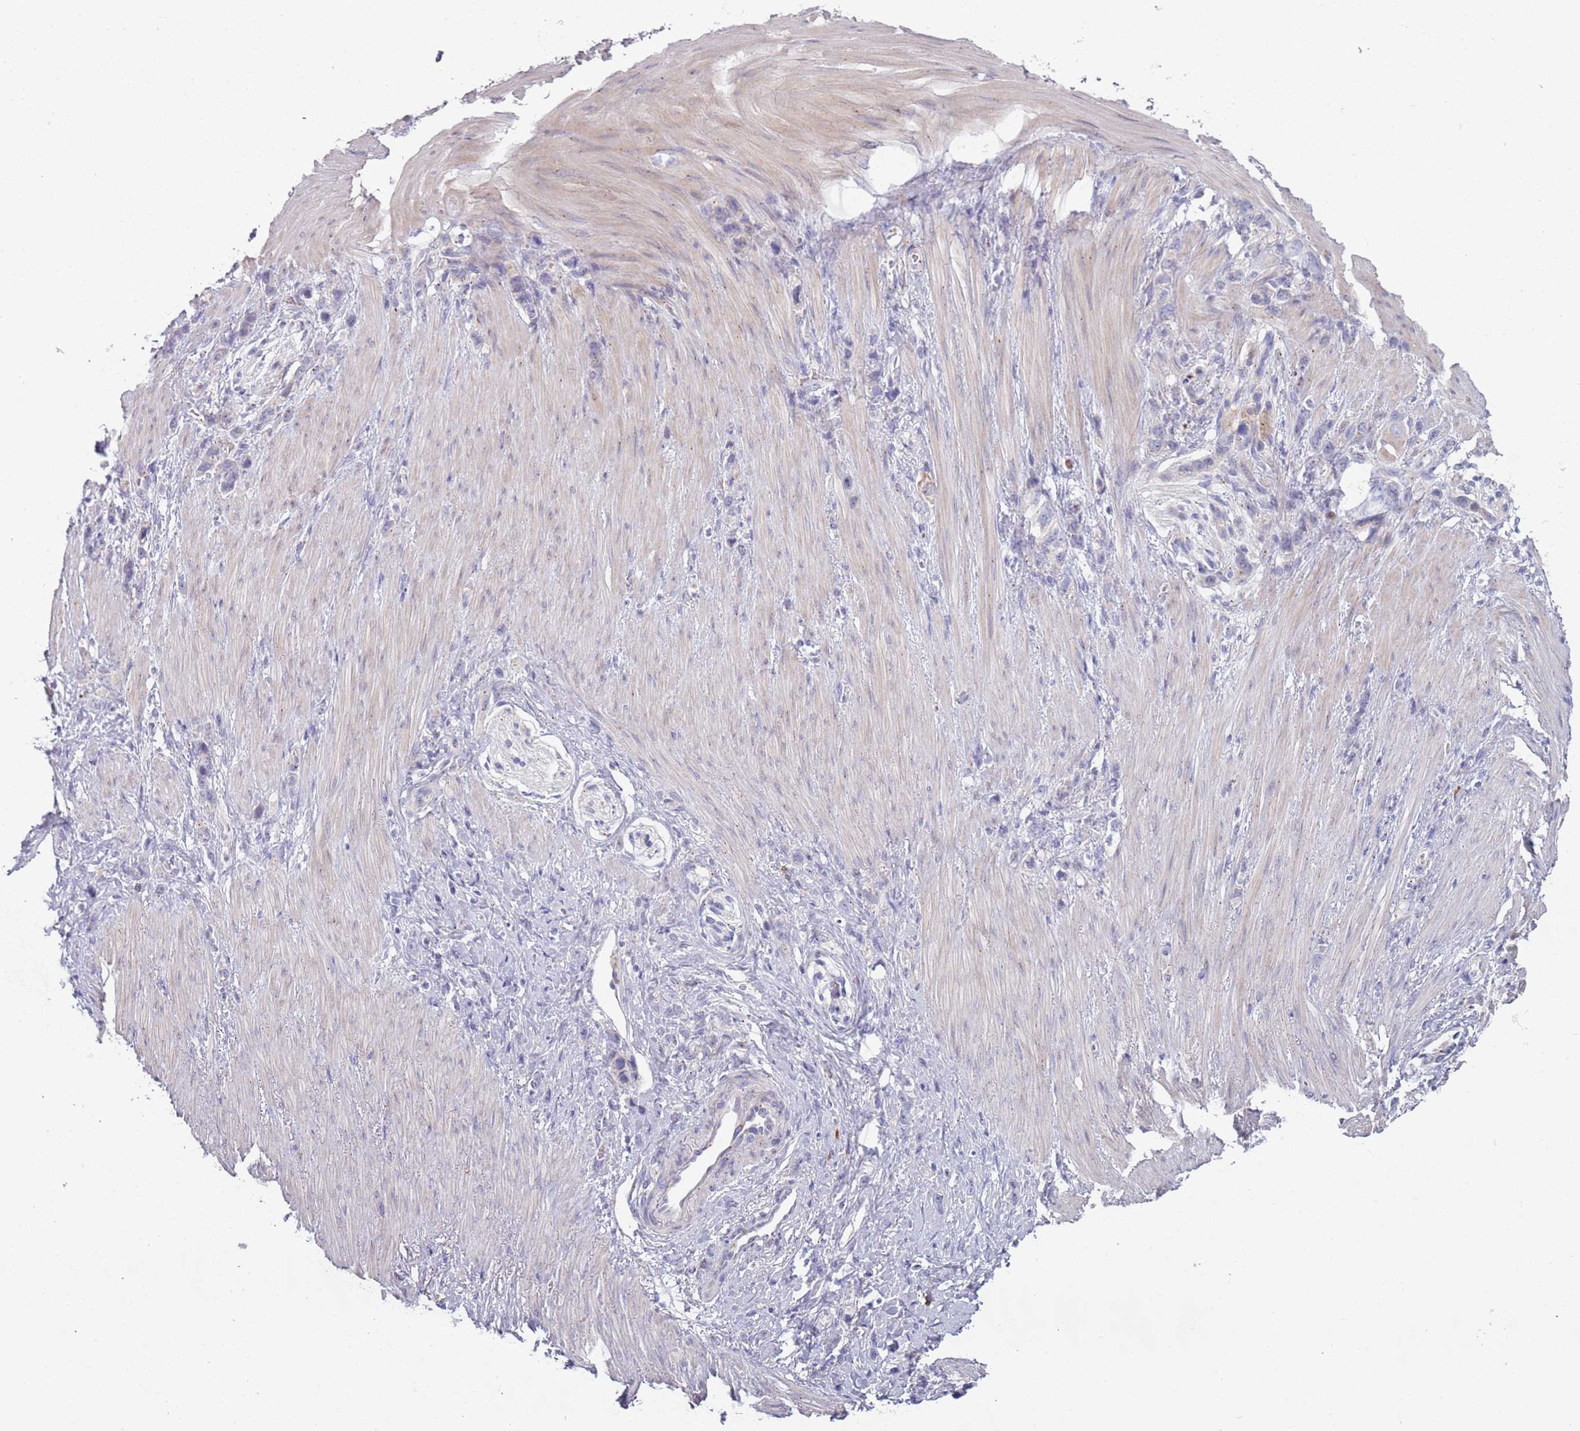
{"staining": {"intensity": "negative", "quantity": "none", "location": "none"}, "tissue": "stomach cancer", "cell_type": "Tumor cells", "image_type": "cancer", "snomed": [{"axis": "morphology", "description": "Adenocarcinoma, NOS"}, {"axis": "topography", "description": "Stomach"}], "caption": "This is a histopathology image of immunohistochemistry (IHC) staining of stomach cancer, which shows no positivity in tumor cells.", "gene": "LTB", "patient": {"sex": "female", "age": 65}}